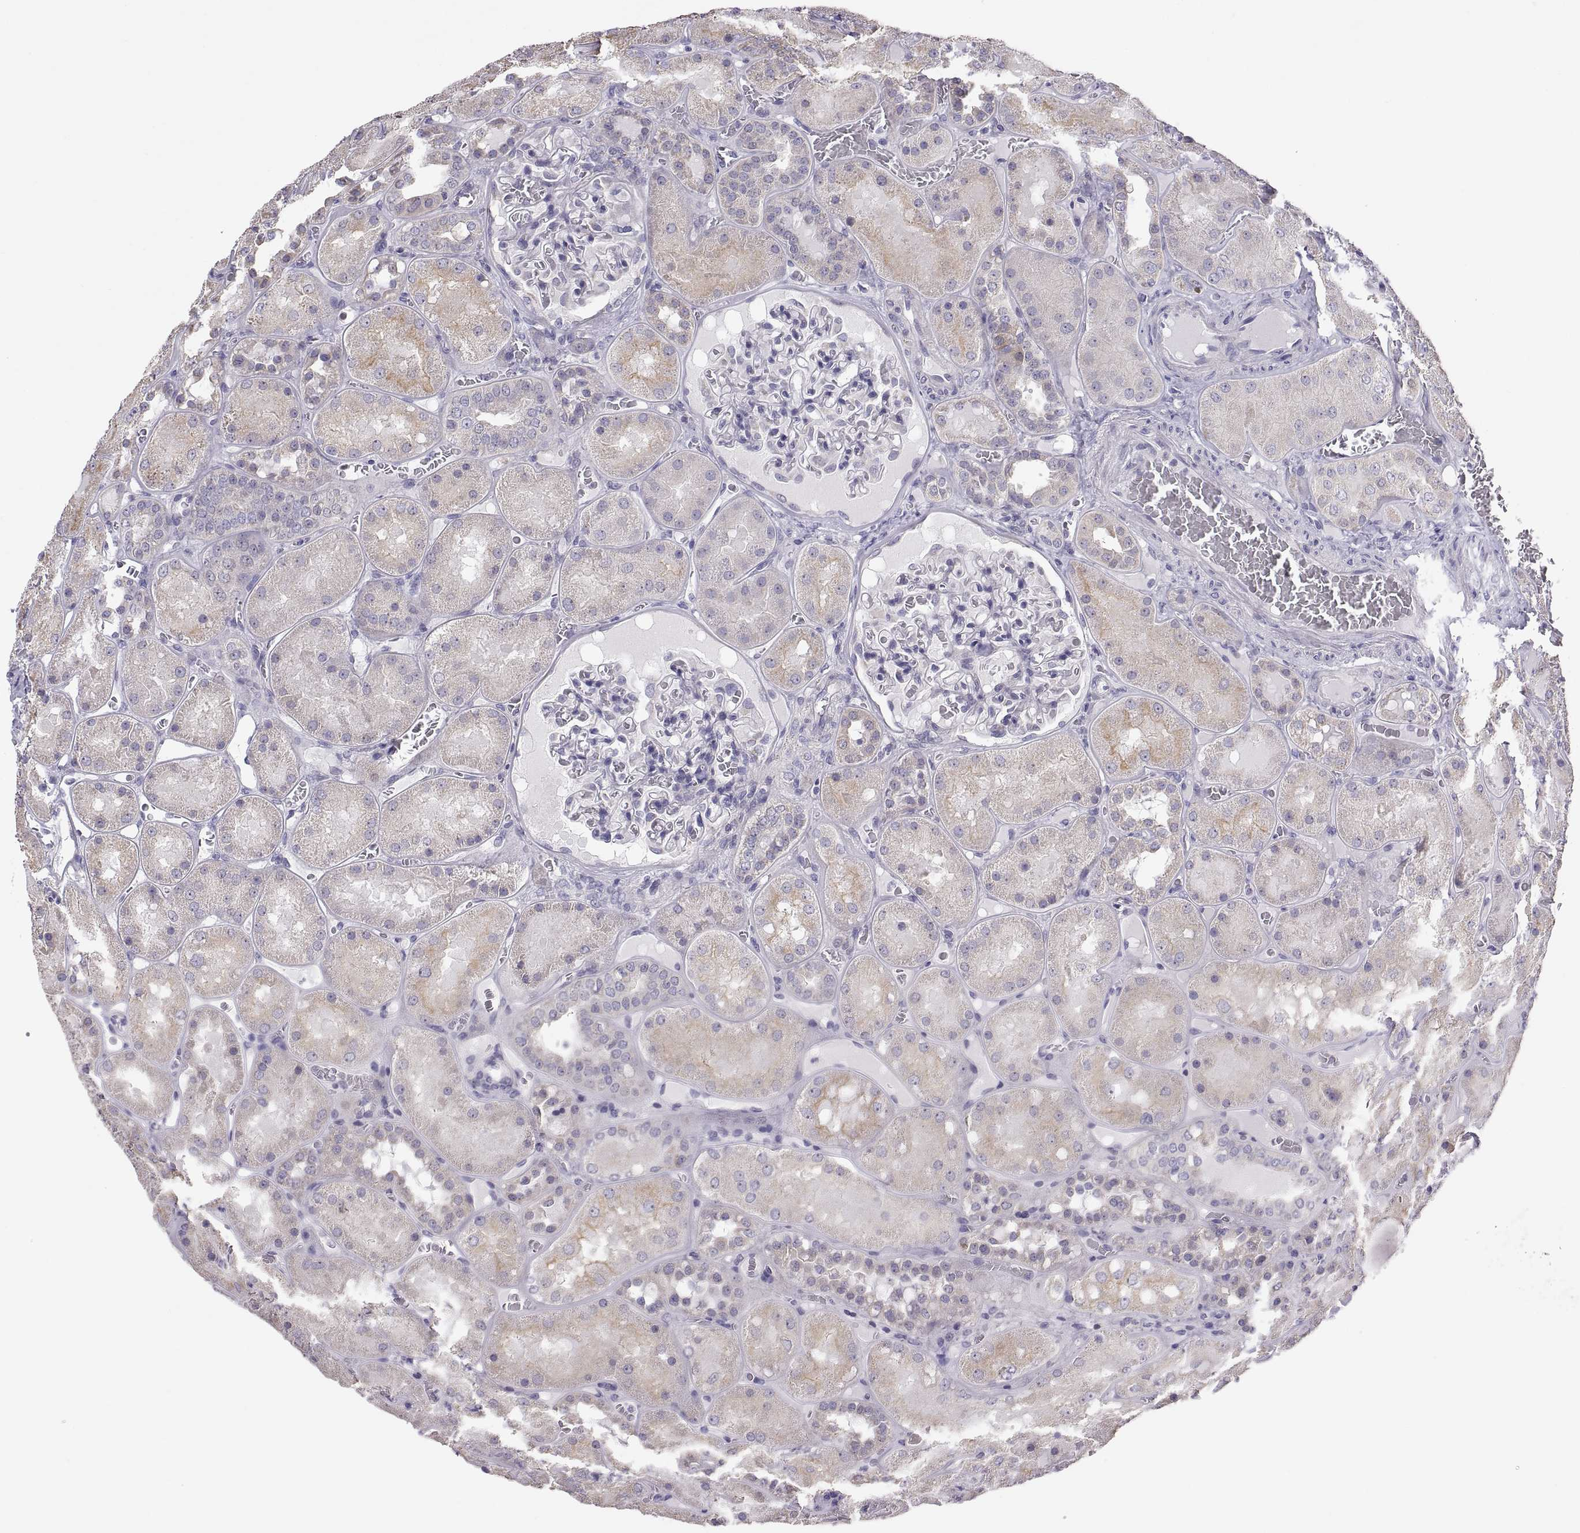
{"staining": {"intensity": "negative", "quantity": "none", "location": "none"}, "tissue": "kidney", "cell_type": "Cells in glomeruli", "image_type": "normal", "snomed": [{"axis": "morphology", "description": "Normal tissue, NOS"}, {"axis": "topography", "description": "Kidney"}], "caption": "This photomicrograph is of benign kidney stained with immunohistochemistry to label a protein in brown with the nuclei are counter-stained blue. There is no staining in cells in glomeruli.", "gene": "TNNC1", "patient": {"sex": "male", "age": 73}}